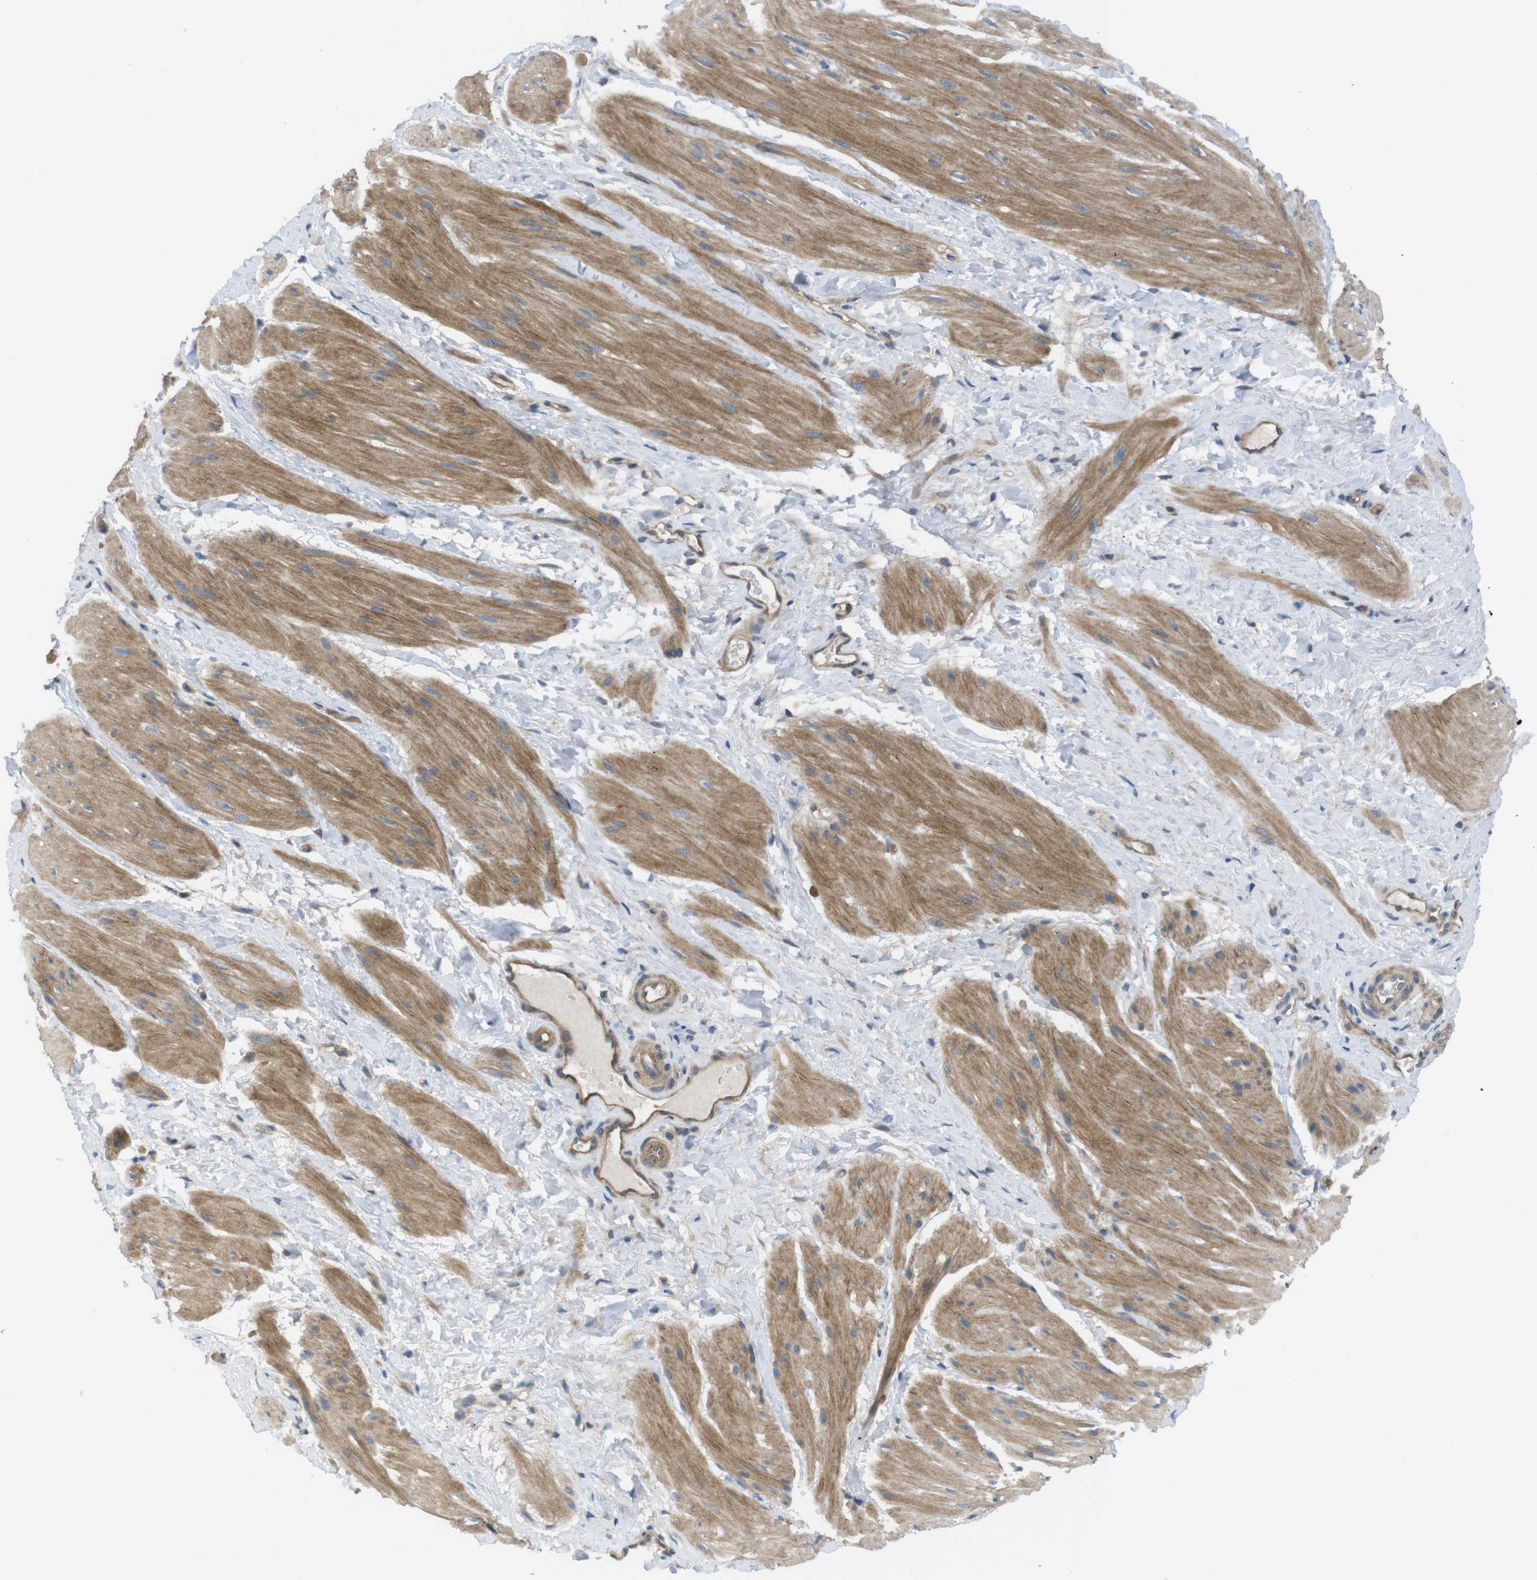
{"staining": {"intensity": "moderate", "quantity": ">75%", "location": "cytoplasmic/membranous"}, "tissue": "smooth muscle", "cell_type": "Smooth muscle cells", "image_type": "normal", "snomed": [{"axis": "morphology", "description": "Normal tissue, NOS"}, {"axis": "topography", "description": "Smooth muscle"}], "caption": "IHC staining of benign smooth muscle, which shows medium levels of moderate cytoplasmic/membranous expression in about >75% of smooth muscle cells indicating moderate cytoplasmic/membranous protein staining. The staining was performed using DAB (brown) for protein detection and nuclei were counterstained in hematoxylin (blue).", "gene": "MTHFD1L", "patient": {"sex": "male", "age": 16}}